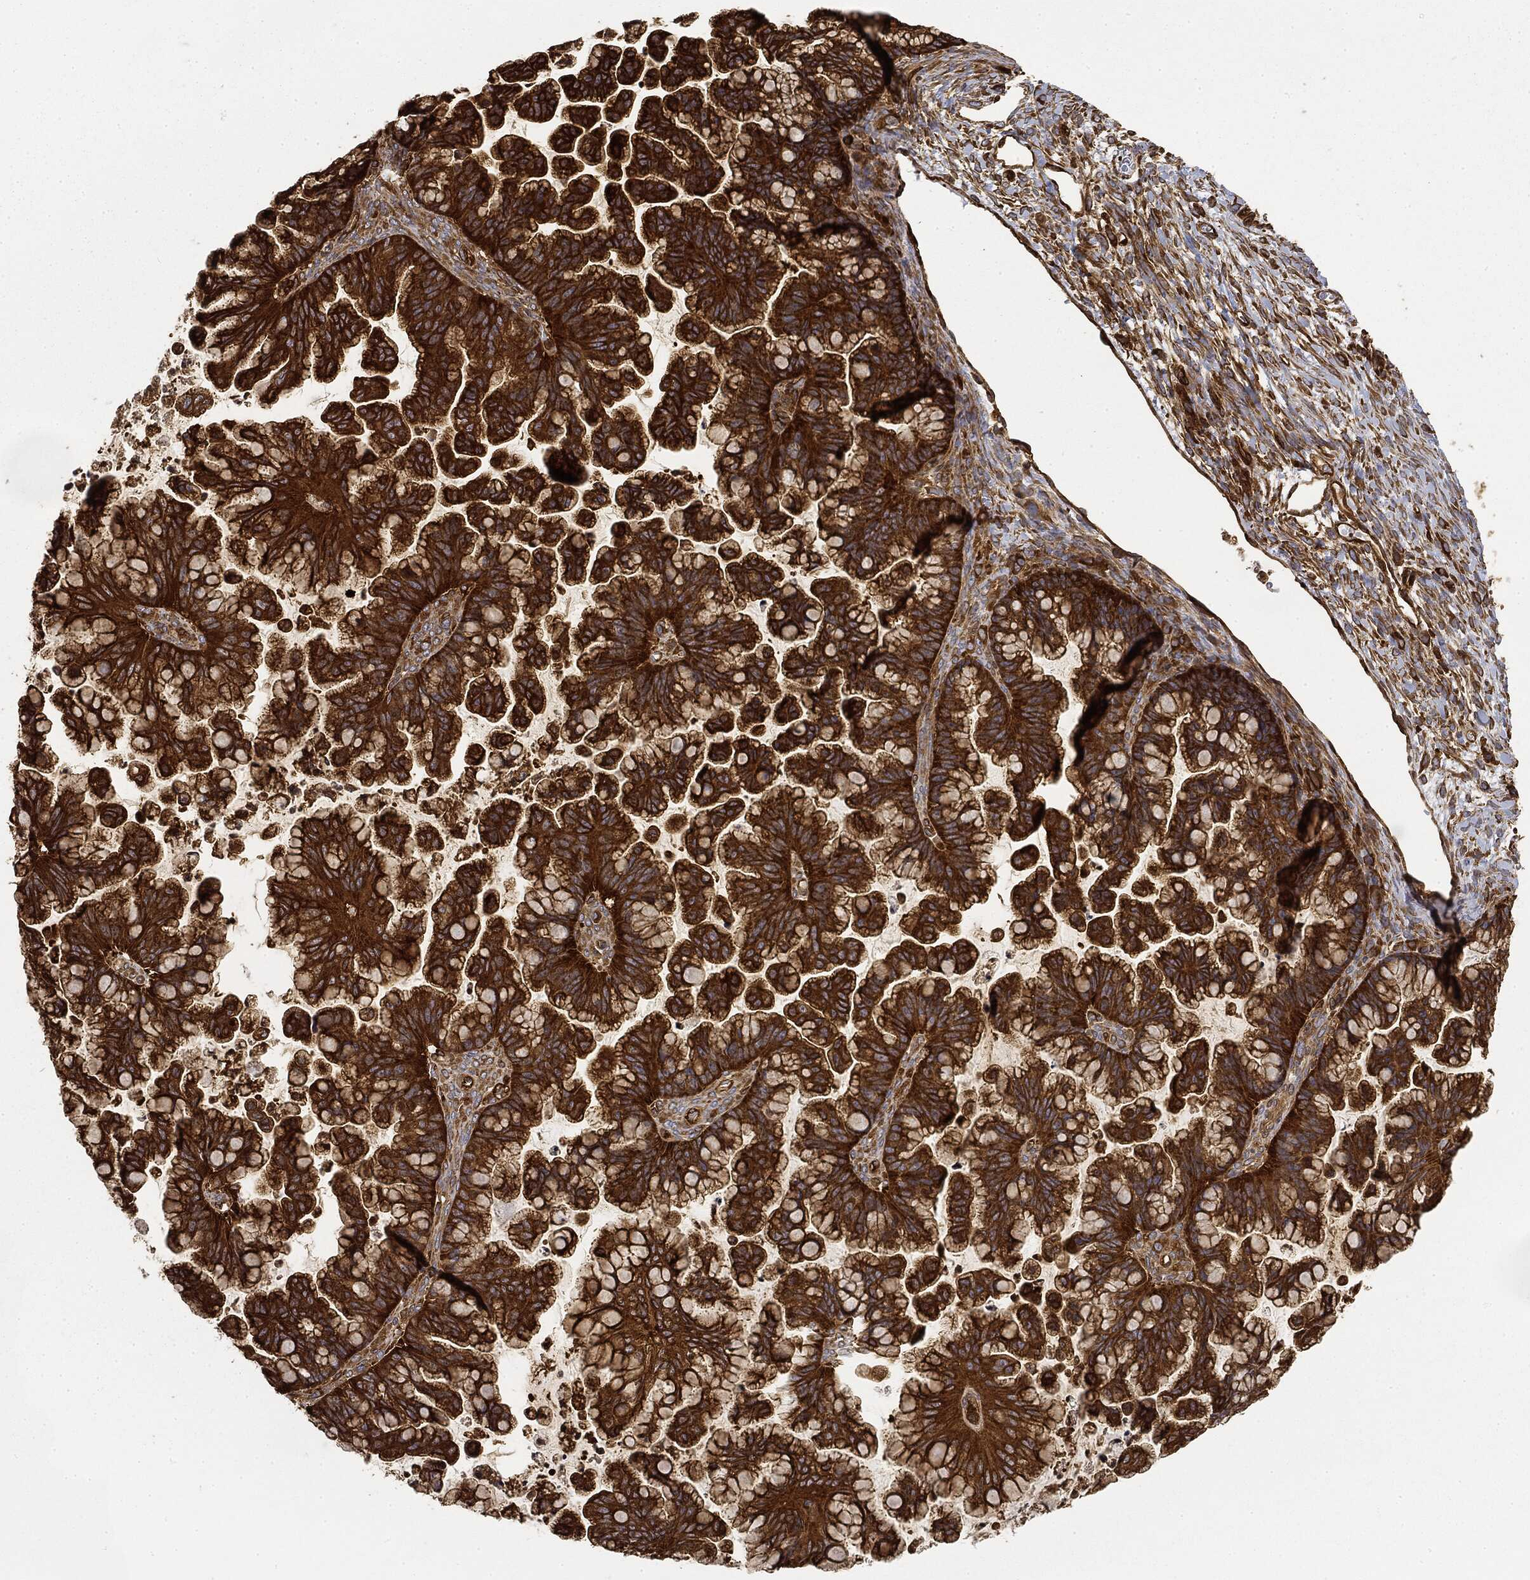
{"staining": {"intensity": "strong", "quantity": ">75%", "location": "cytoplasmic/membranous"}, "tissue": "ovarian cancer", "cell_type": "Tumor cells", "image_type": "cancer", "snomed": [{"axis": "morphology", "description": "Cystadenocarcinoma, mucinous, NOS"}, {"axis": "topography", "description": "Ovary"}], "caption": "Mucinous cystadenocarcinoma (ovarian) stained with a brown dye reveals strong cytoplasmic/membranous positive positivity in approximately >75% of tumor cells.", "gene": "WDR1", "patient": {"sex": "female", "age": 67}}